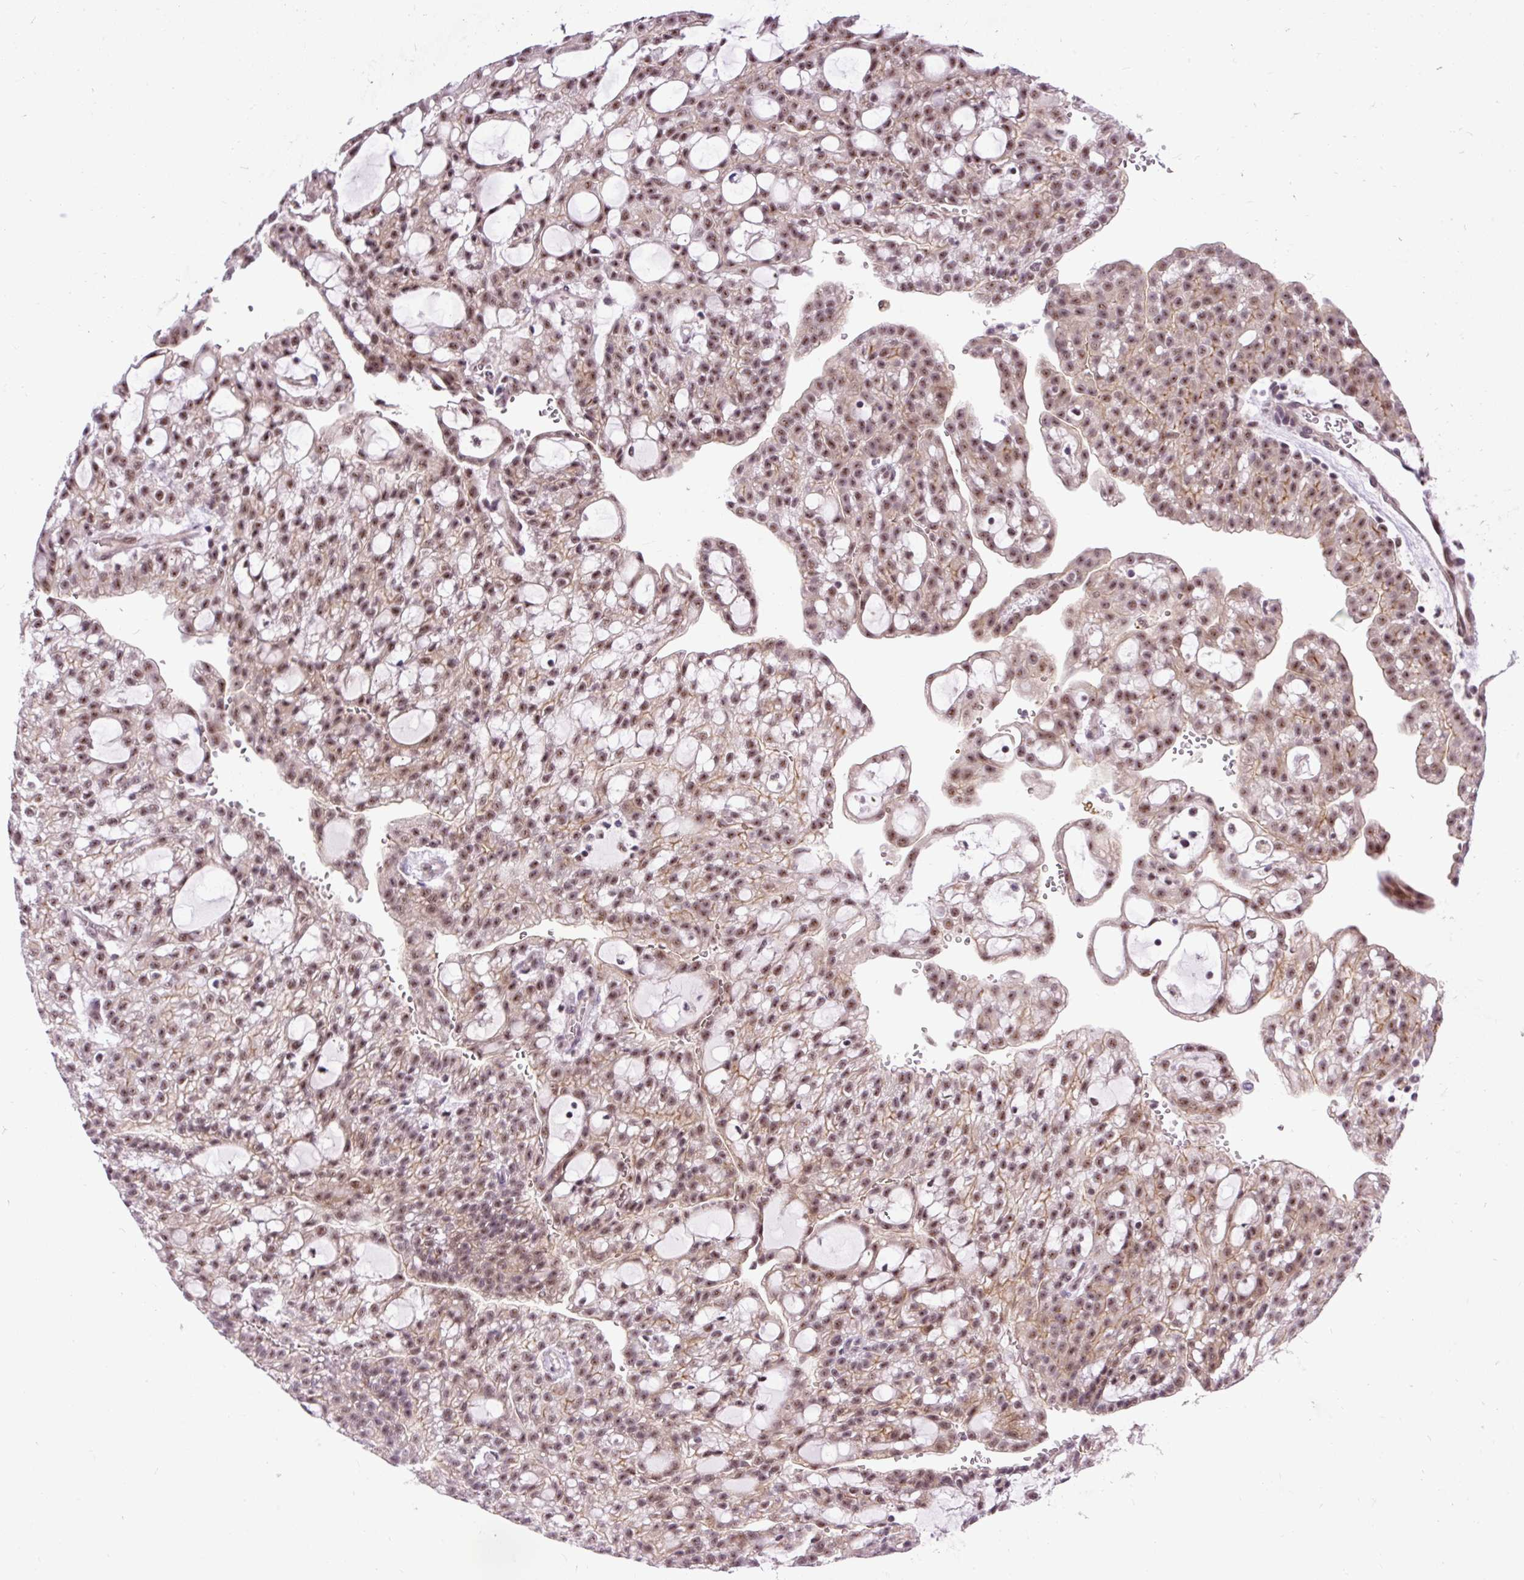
{"staining": {"intensity": "moderate", "quantity": ">75%", "location": "nuclear"}, "tissue": "renal cancer", "cell_type": "Tumor cells", "image_type": "cancer", "snomed": [{"axis": "morphology", "description": "Adenocarcinoma, NOS"}, {"axis": "topography", "description": "Kidney"}], "caption": "The immunohistochemical stain highlights moderate nuclear expression in tumor cells of renal cancer tissue.", "gene": "SMC5", "patient": {"sex": "male", "age": 63}}